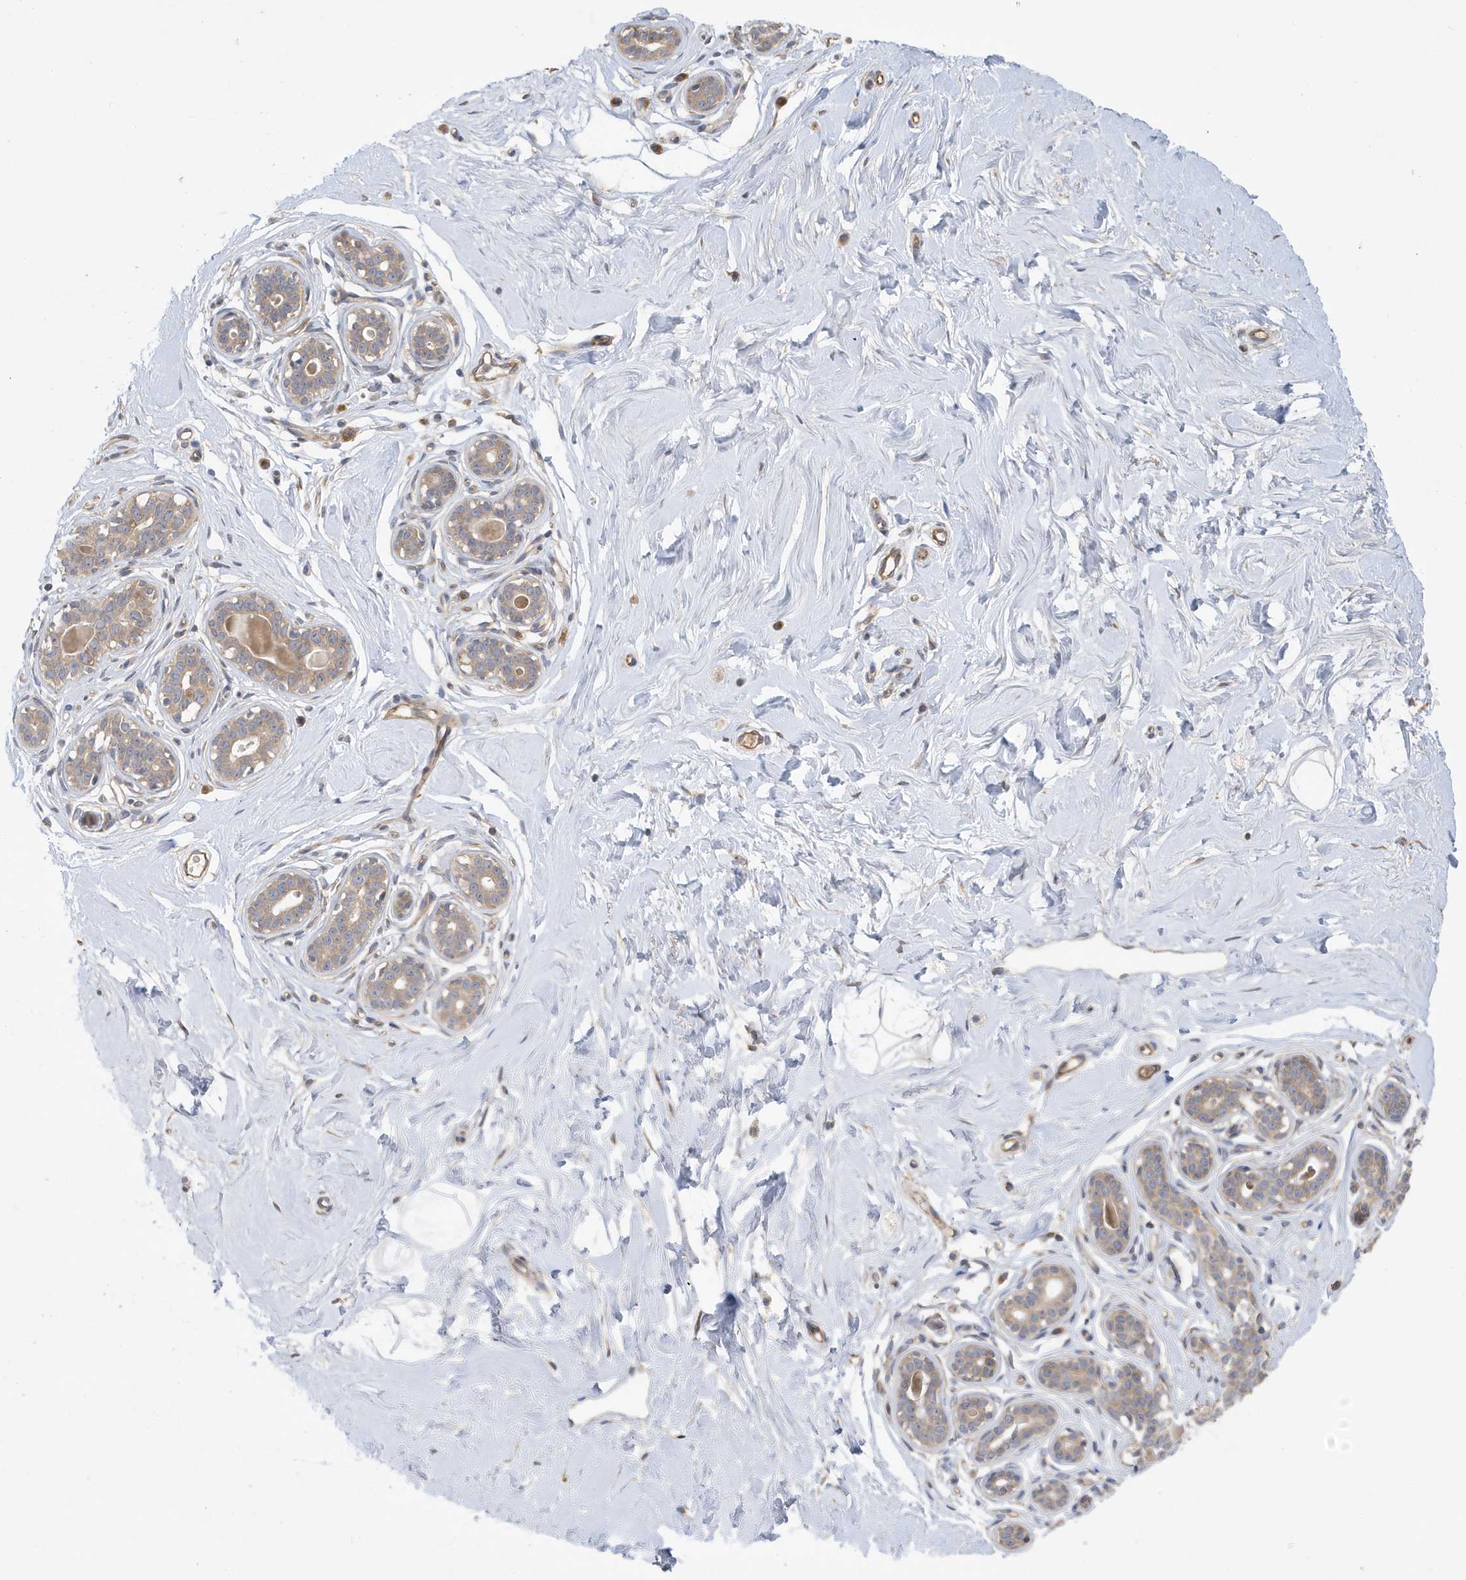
{"staining": {"intensity": "moderate", "quantity": ">75%", "location": "cytoplasmic/membranous"}, "tissue": "breast", "cell_type": "Adipocytes", "image_type": "normal", "snomed": [{"axis": "morphology", "description": "Normal tissue, NOS"}, {"axis": "morphology", "description": "Adenoma, NOS"}, {"axis": "topography", "description": "Breast"}], "caption": "IHC photomicrograph of benign breast: human breast stained using IHC shows medium levels of moderate protein expression localized specifically in the cytoplasmic/membranous of adipocytes, appearing as a cytoplasmic/membranous brown color.", "gene": "LAPTM4A", "patient": {"sex": "female", "age": 23}}